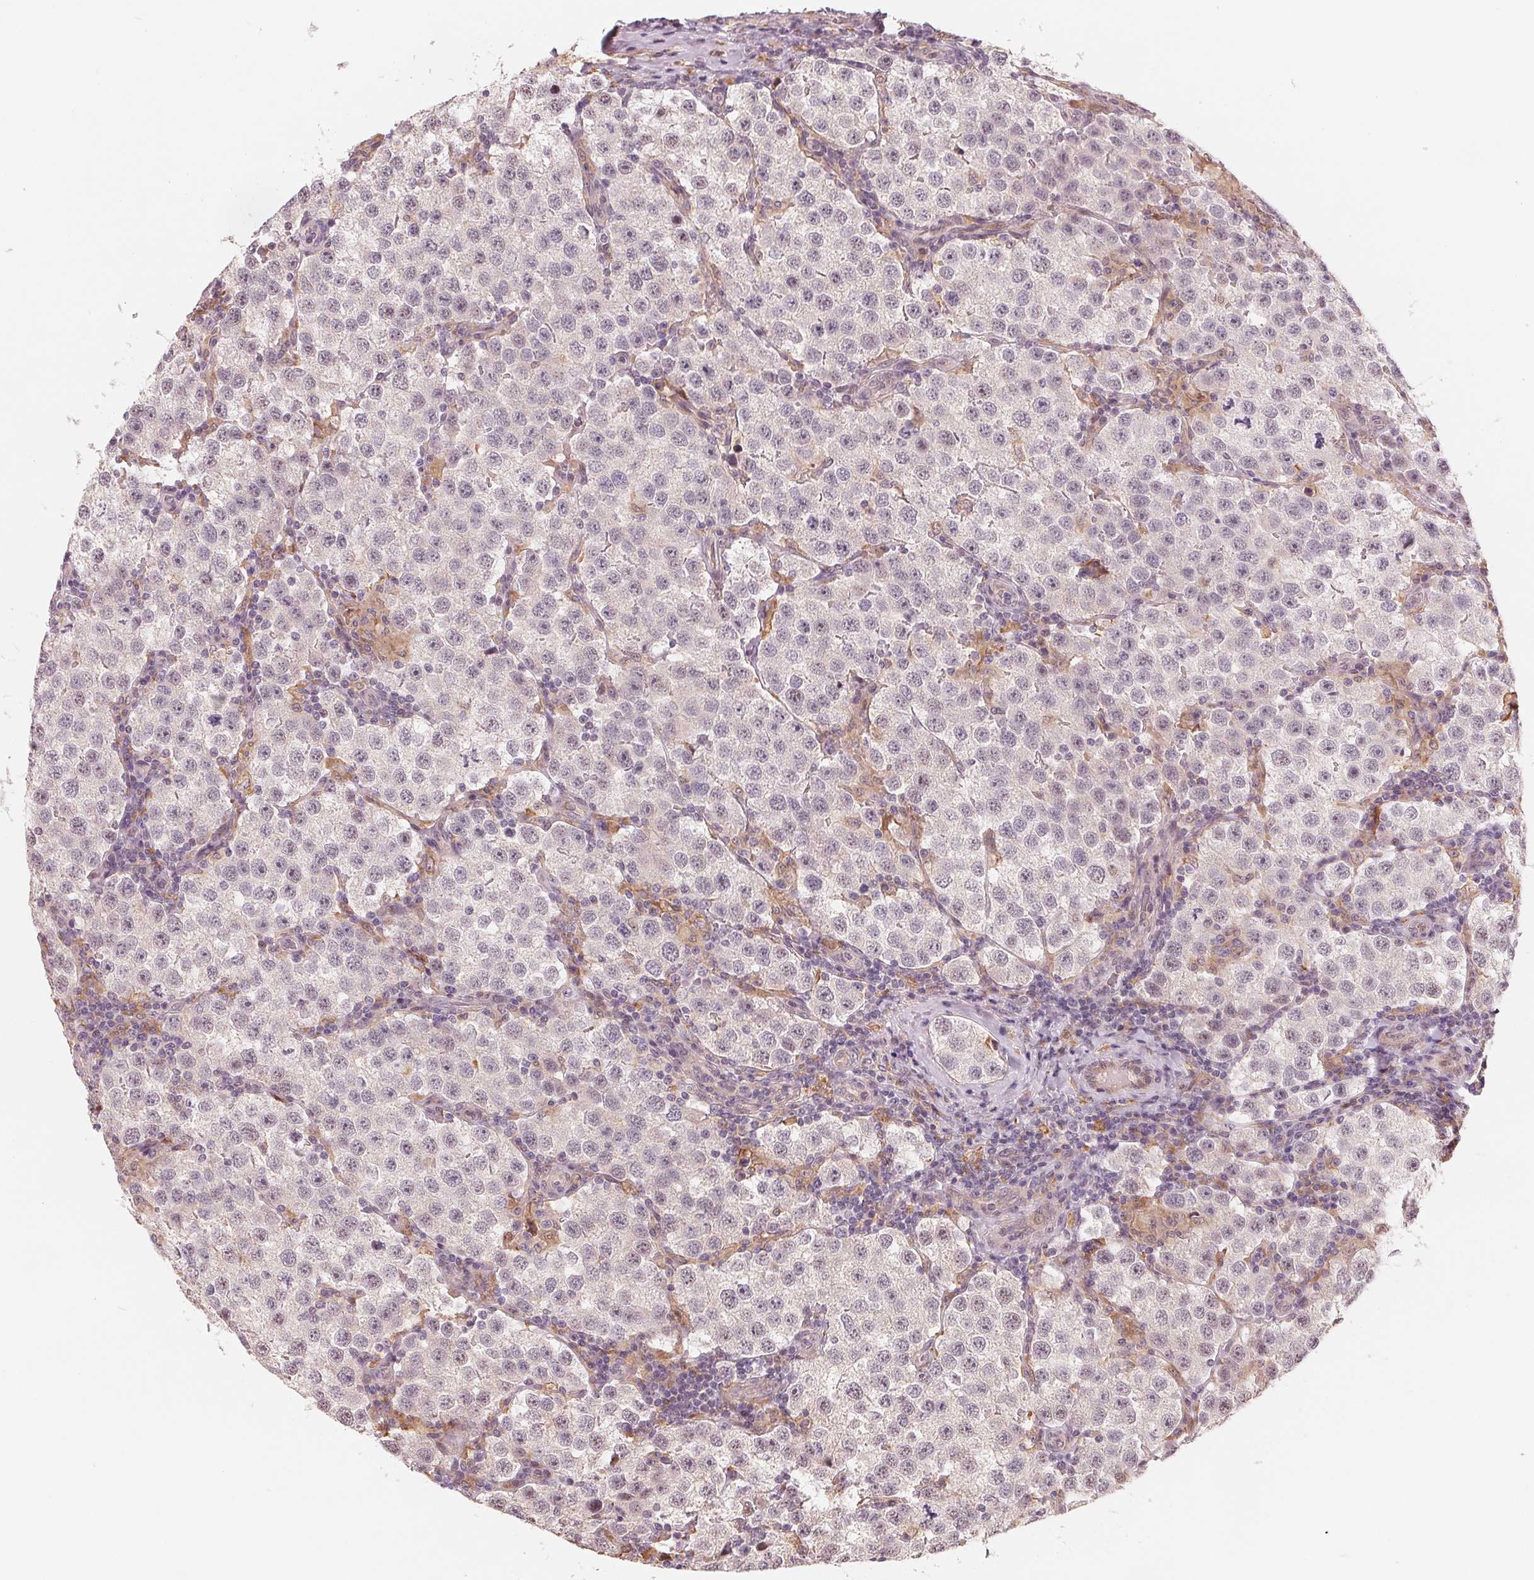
{"staining": {"intensity": "negative", "quantity": "none", "location": "none"}, "tissue": "testis cancer", "cell_type": "Tumor cells", "image_type": "cancer", "snomed": [{"axis": "morphology", "description": "Seminoma, NOS"}, {"axis": "topography", "description": "Testis"}], "caption": "There is no significant staining in tumor cells of testis seminoma. (DAB immunohistochemistry (IHC) with hematoxylin counter stain).", "gene": "IL9R", "patient": {"sex": "male", "age": 37}}